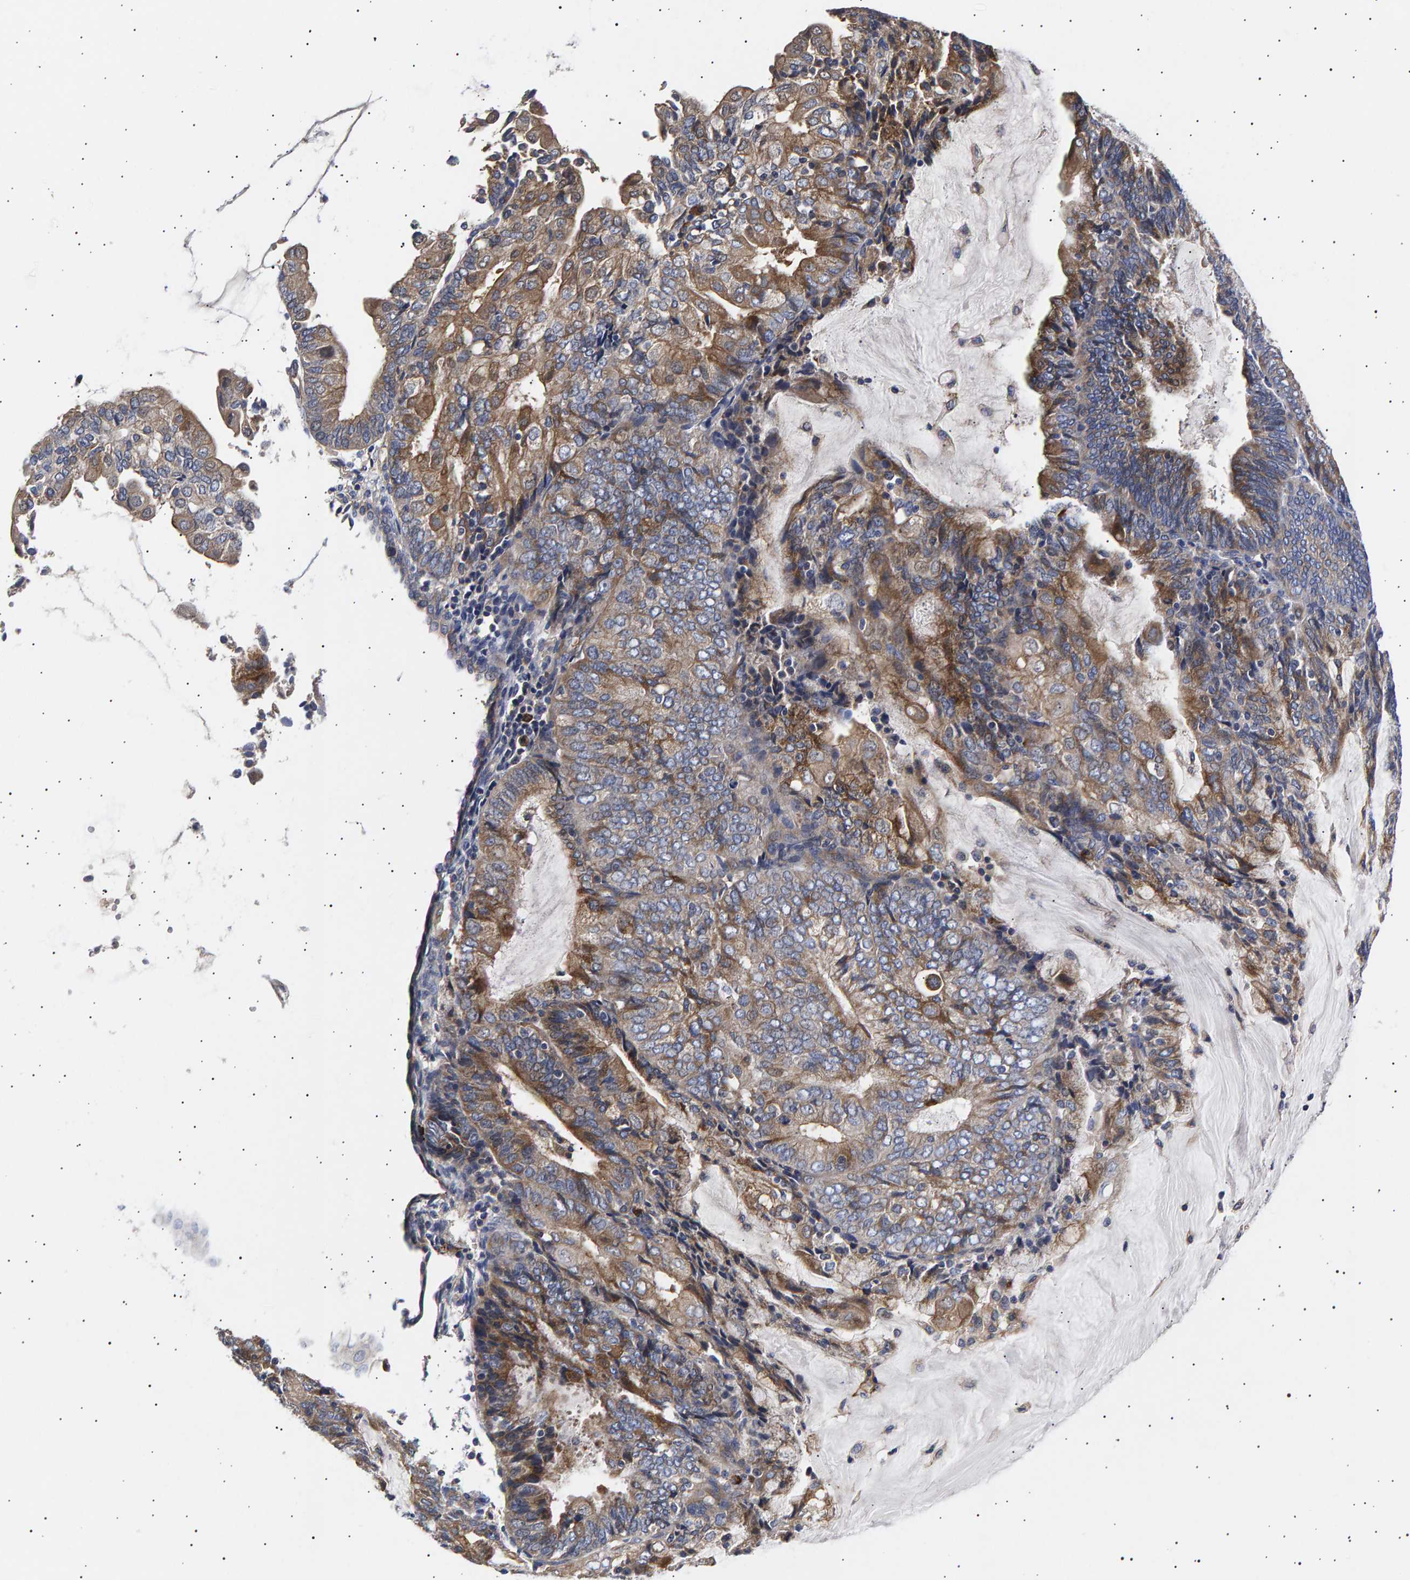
{"staining": {"intensity": "moderate", "quantity": "25%-75%", "location": "cytoplasmic/membranous"}, "tissue": "endometrial cancer", "cell_type": "Tumor cells", "image_type": "cancer", "snomed": [{"axis": "morphology", "description": "Adenocarcinoma, NOS"}, {"axis": "topography", "description": "Endometrium"}], "caption": "Human endometrial cancer (adenocarcinoma) stained with a protein marker displays moderate staining in tumor cells.", "gene": "ANKRD40", "patient": {"sex": "female", "age": 81}}